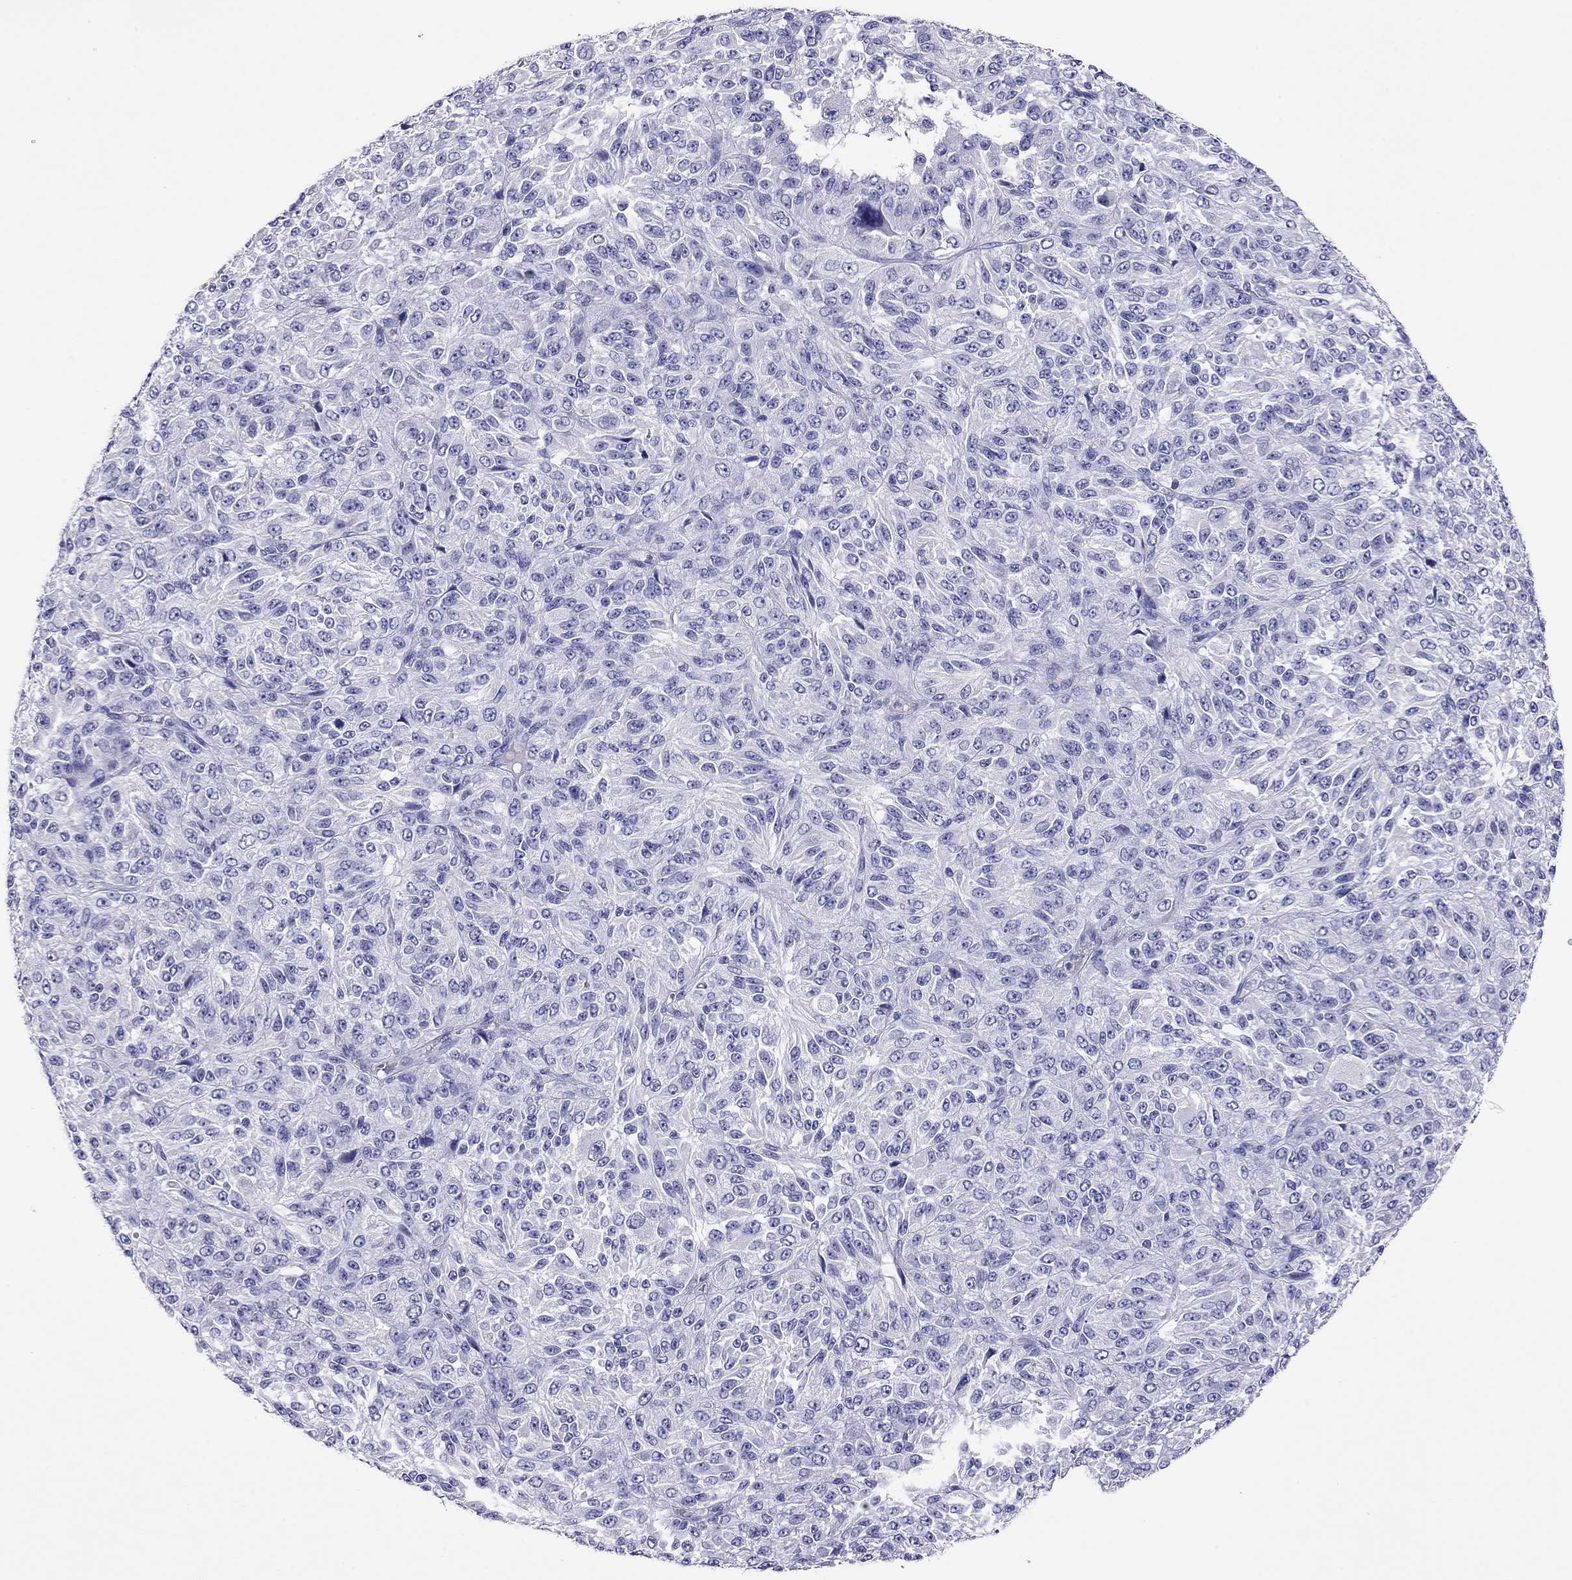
{"staining": {"intensity": "negative", "quantity": "none", "location": "none"}, "tissue": "melanoma", "cell_type": "Tumor cells", "image_type": "cancer", "snomed": [{"axis": "morphology", "description": "Malignant melanoma, Metastatic site"}, {"axis": "topography", "description": "Brain"}], "caption": "Immunohistochemistry (IHC) of melanoma displays no staining in tumor cells.", "gene": "CAPNS2", "patient": {"sex": "female", "age": 56}}